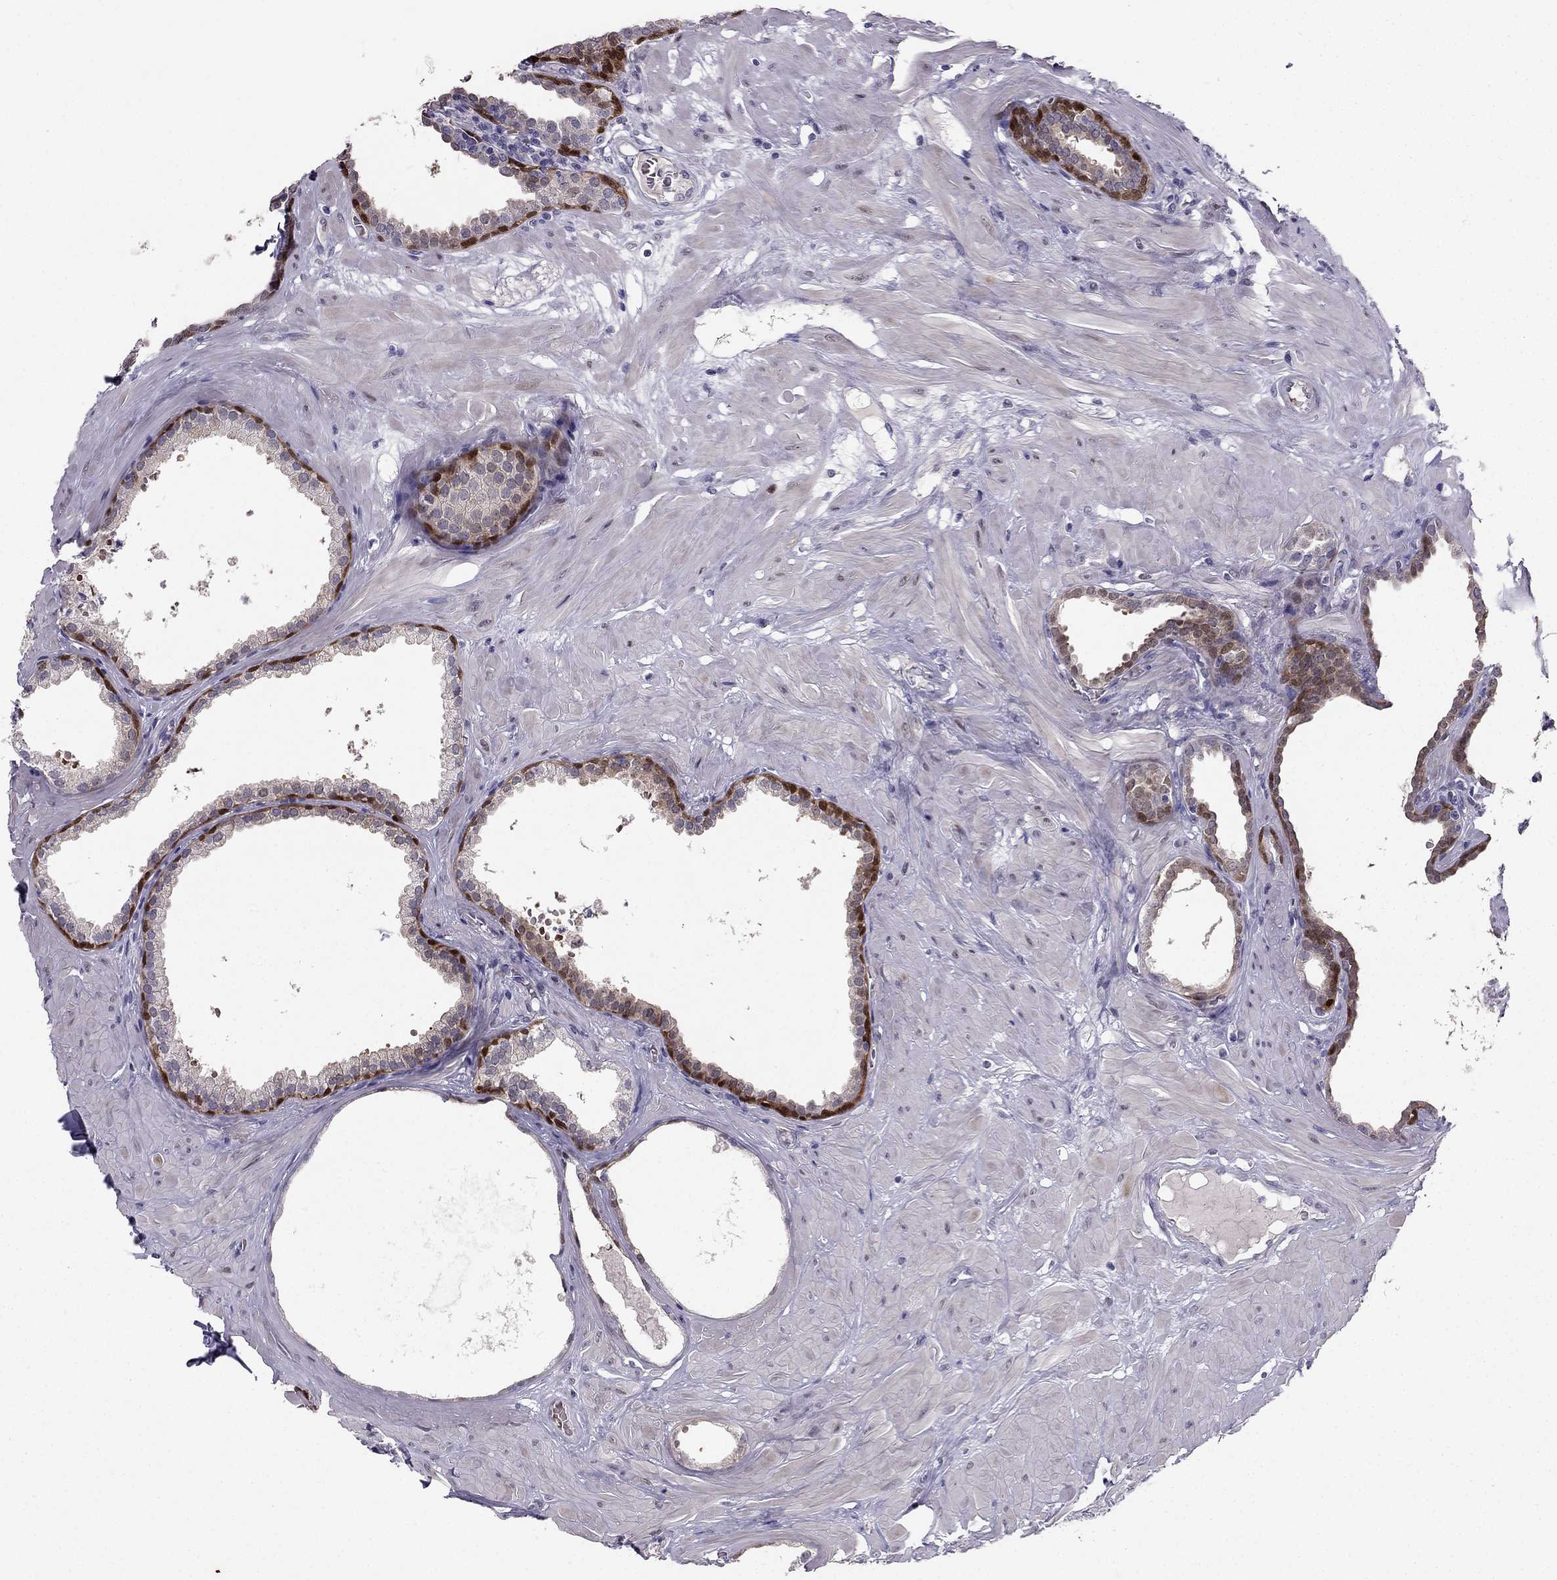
{"staining": {"intensity": "strong", "quantity": "25%-75%", "location": "nuclear"}, "tissue": "prostate", "cell_type": "Glandular cells", "image_type": "normal", "snomed": [{"axis": "morphology", "description": "Normal tissue, NOS"}, {"axis": "topography", "description": "Prostate"}], "caption": "Unremarkable prostate exhibits strong nuclear expression in approximately 25%-75% of glandular cells The staining is performed using DAB brown chromogen to label protein expression. The nuclei are counter-stained blue using hematoxylin..", "gene": "RSPH14", "patient": {"sex": "male", "age": 48}}